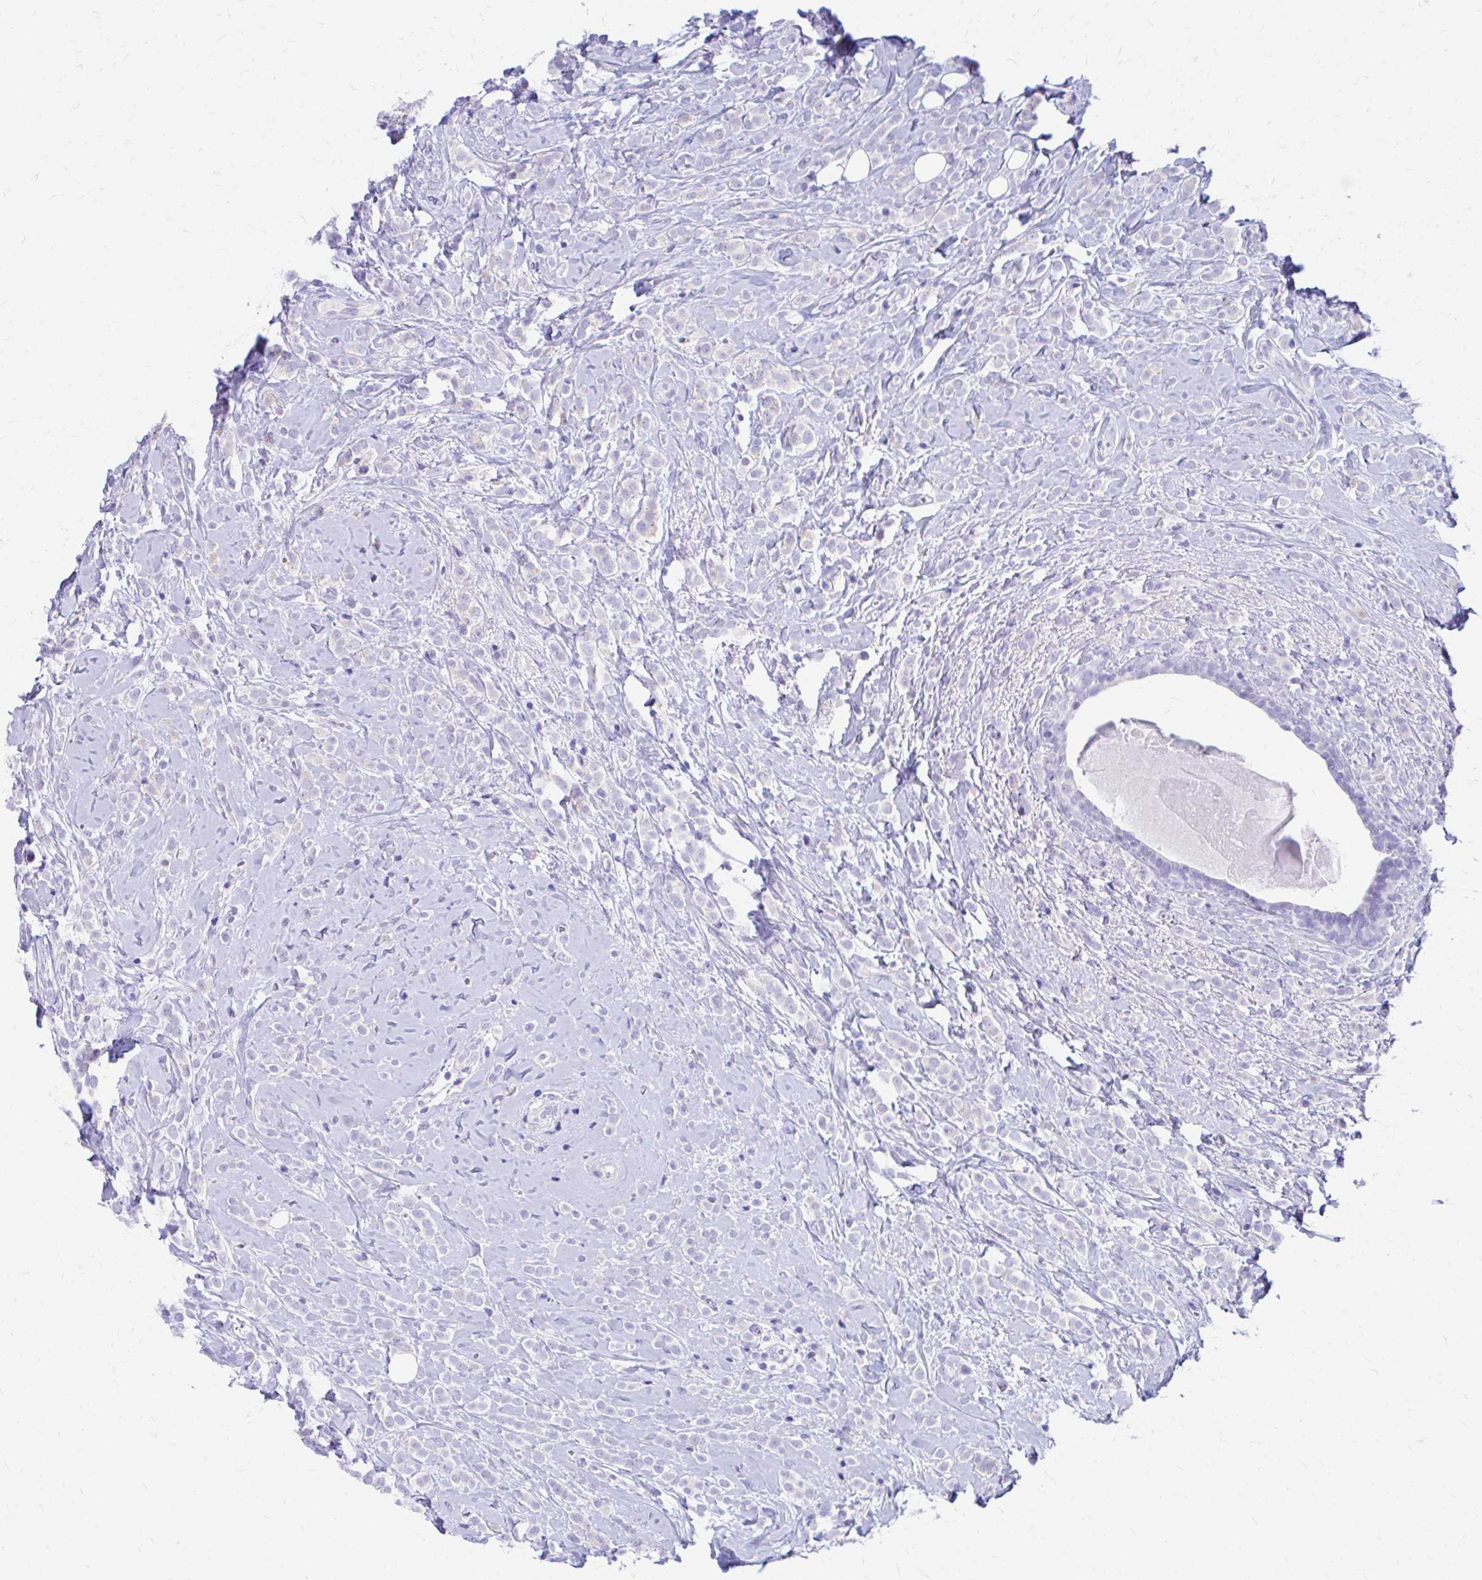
{"staining": {"intensity": "negative", "quantity": "none", "location": "none"}, "tissue": "breast cancer", "cell_type": "Tumor cells", "image_type": "cancer", "snomed": [{"axis": "morphology", "description": "Lobular carcinoma"}, {"axis": "topography", "description": "Breast"}], "caption": "A photomicrograph of human breast cancer is negative for staining in tumor cells.", "gene": "KRIT1", "patient": {"sex": "female", "age": 49}}